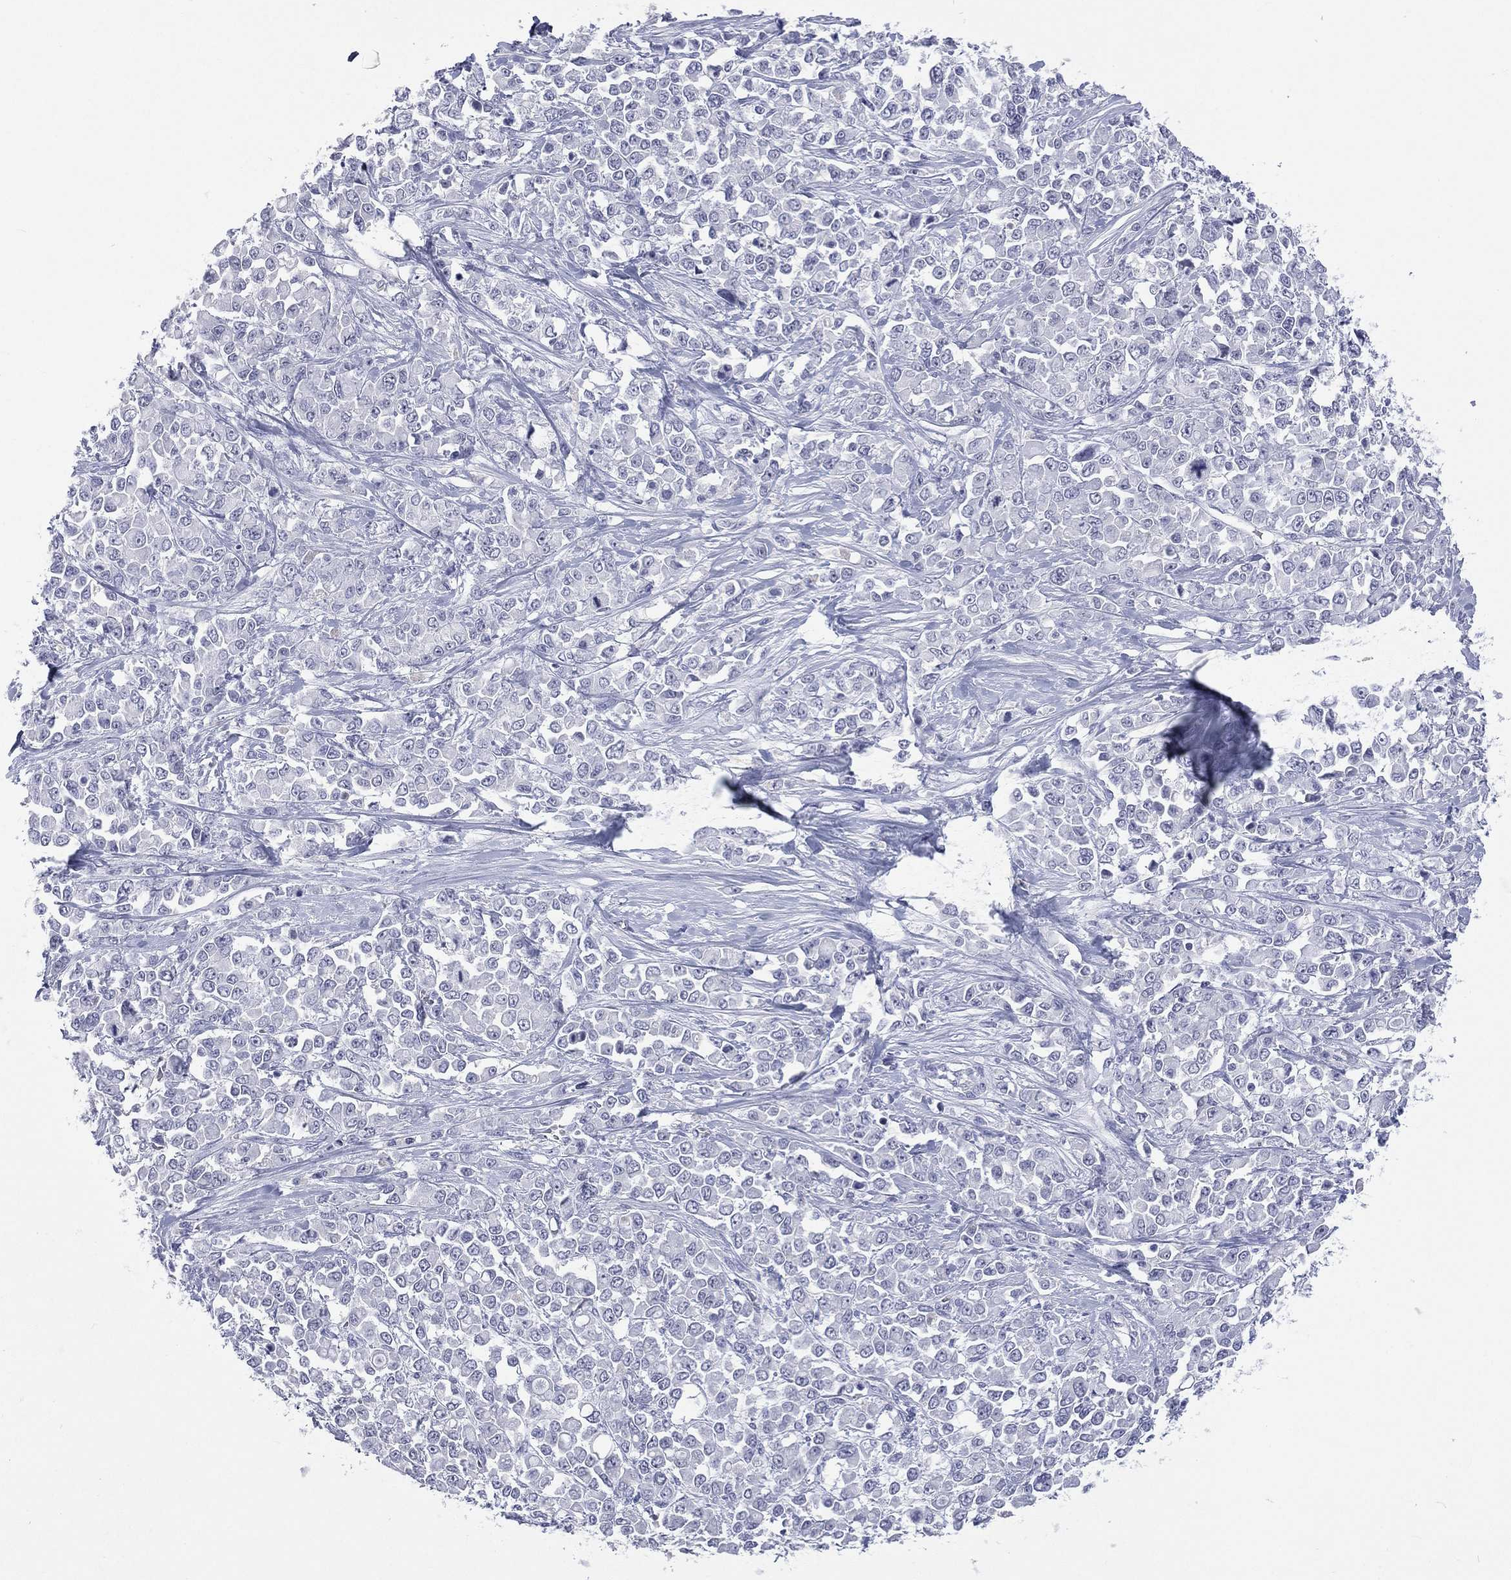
{"staining": {"intensity": "negative", "quantity": "none", "location": "none"}, "tissue": "stomach cancer", "cell_type": "Tumor cells", "image_type": "cancer", "snomed": [{"axis": "morphology", "description": "Adenocarcinoma, NOS"}, {"axis": "topography", "description": "Stomach"}], "caption": "IHC histopathology image of neoplastic tissue: adenocarcinoma (stomach) stained with DAB reveals no significant protein expression in tumor cells. The staining was performed using DAB (3,3'-diaminobenzidine) to visualize the protein expression in brown, while the nuclei were stained in blue with hematoxylin (Magnification: 20x).", "gene": "SSX1", "patient": {"sex": "female", "age": 76}}